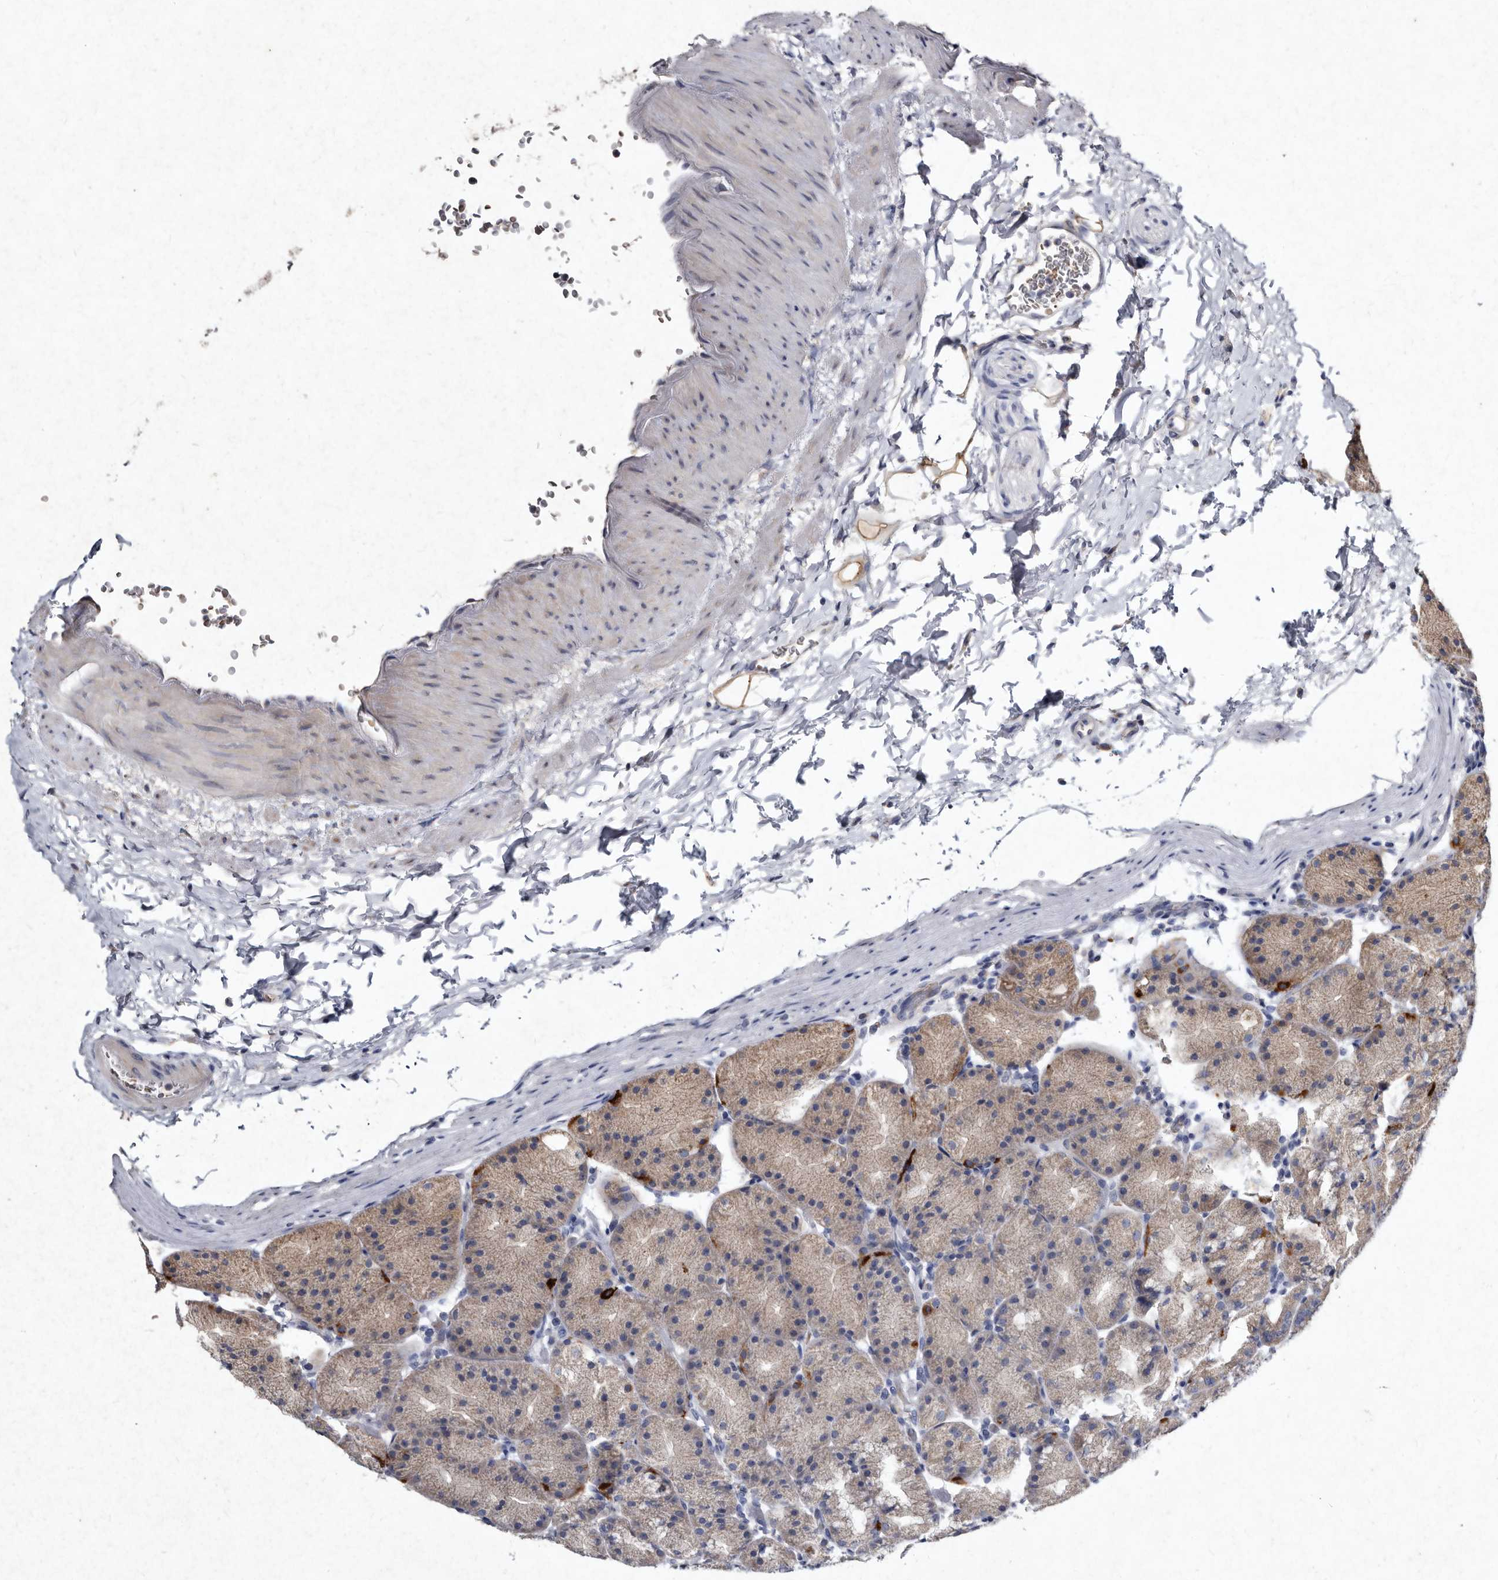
{"staining": {"intensity": "moderate", "quantity": "<25%", "location": "cytoplasmic/membranous"}, "tissue": "stomach", "cell_type": "Glandular cells", "image_type": "normal", "snomed": [{"axis": "morphology", "description": "Normal tissue, NOS"}, {"axis": "topography", "description": "Stomach, upper"}, {"axis": "topography", "description": "Stomach"}], "caption": "An immunohistochemistry (IHC) image of unremarkable tissue is shown. Protein staining in brown highlights moderate cytoplasmic/membranous positivity in stomach within glandular cells. Using DAB (3,3'-diaminobenzidine) (brown) and hematoxylin (blue) stains, captured at high magnification using brightfield microscopy.", "gene": "YPEL1", "patient": {"sex": "male", "age": 48}}